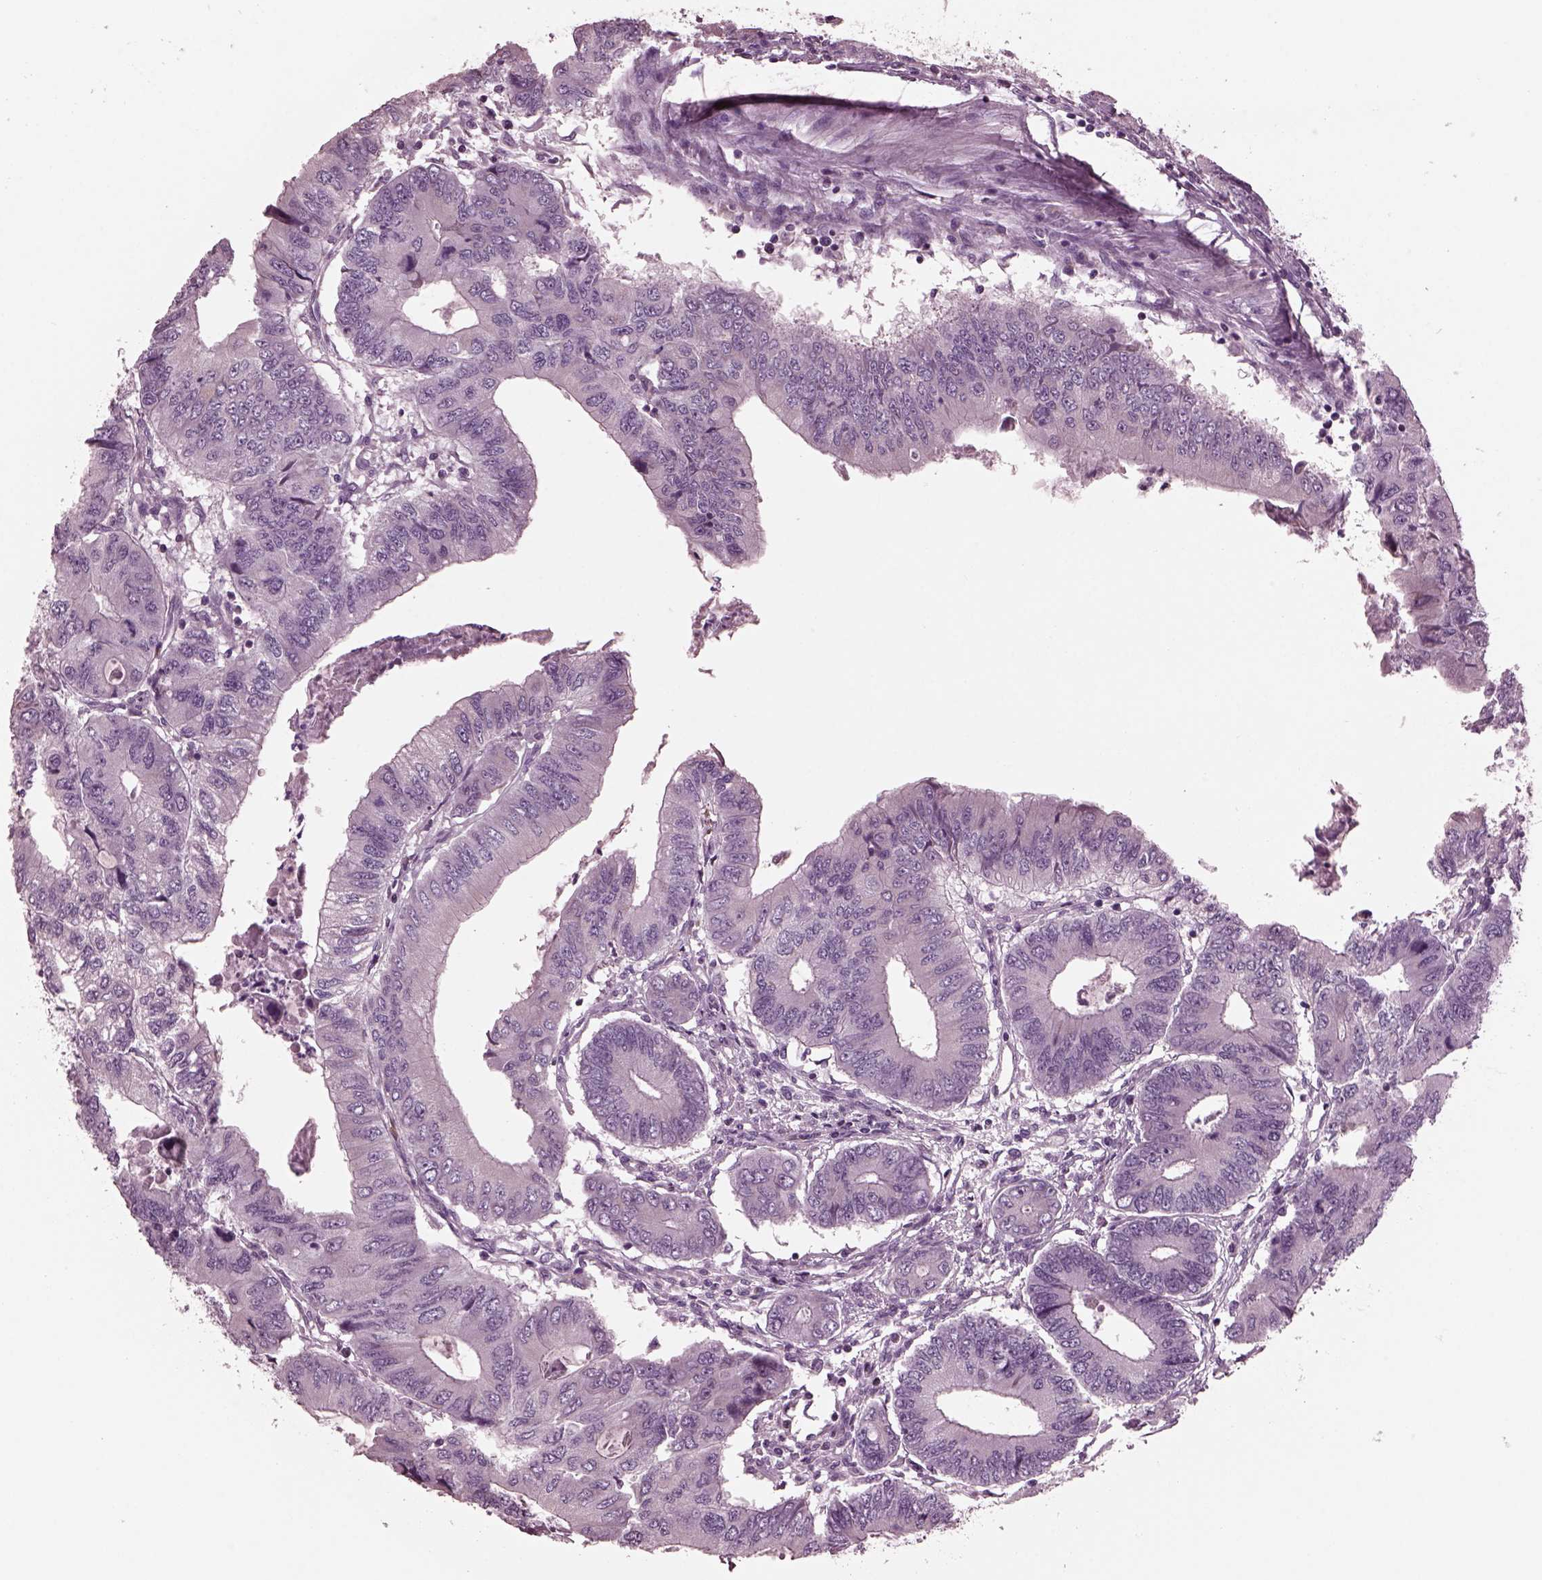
{"staining": {"intensity": "moderate", "quantity": "<25%", "location": "cytoplasmic/membranous"}, "tissue": "colorectal cancer", "cell_type": "Tumor cells", "image_type": "cancer", "snomed": [{"axis": "morphology", "description": "Adenocarcinoma, NOS"}, {"axis": "topography", "description": "Colon"}], "caption": "DAB (3,3'-diaminobenzidine) immunohistochemical staining of human colorectal cancer reveals moderate cytoplasmic/membranous protein positivity in approximately <25% of tumor cells. (DAB (3,3'-diaminobenzidine) IHC, brown staining for protein, blue staining for nuclei).", "gene": "GDF11", "patient": {"sex": "male", "age": 53}}